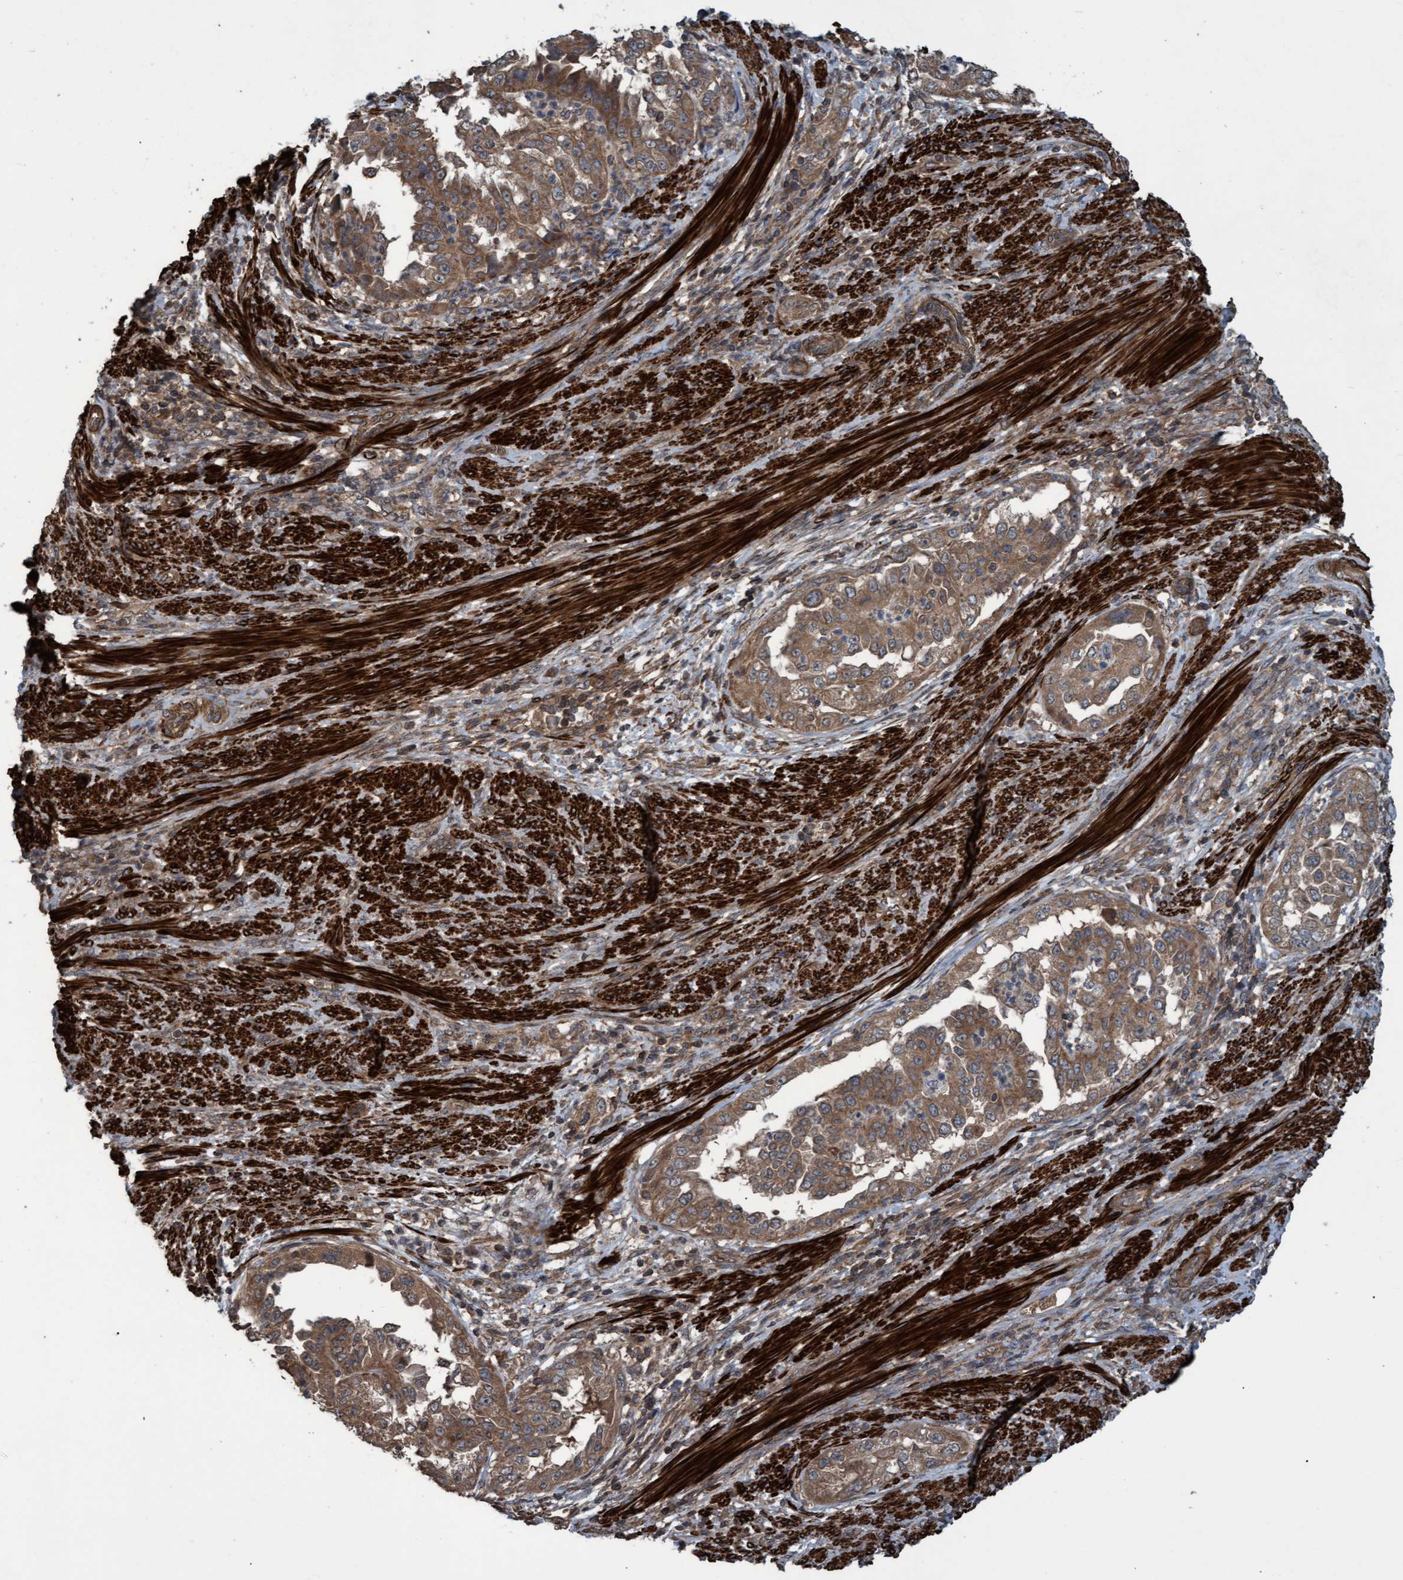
{"staining": {"intensity": "moderate", "quantity": ">75%", "location": "cytoplasmic/membranous"}, "tissue": "endometrial cancer", "cell_type": "Tumor cells", "image_type": "cancer", "snomed": [{"axis": "morphology", "description": "Adenocarcinoma, NOS"}, {"axis": "topography", "description": "Endometrium"}], "caption": "A high-resolution histopathology image shows immunohistochemistry staining of endometrial adenocarcinoma, which demonstrates moderate cytoplasmic/membranous expression in about >75% of tumor cells. (DAB IHC with brightfield microscopy, high magnification).", "gene": "GGT6", "patient": {"sex": "female", "age": 85}}